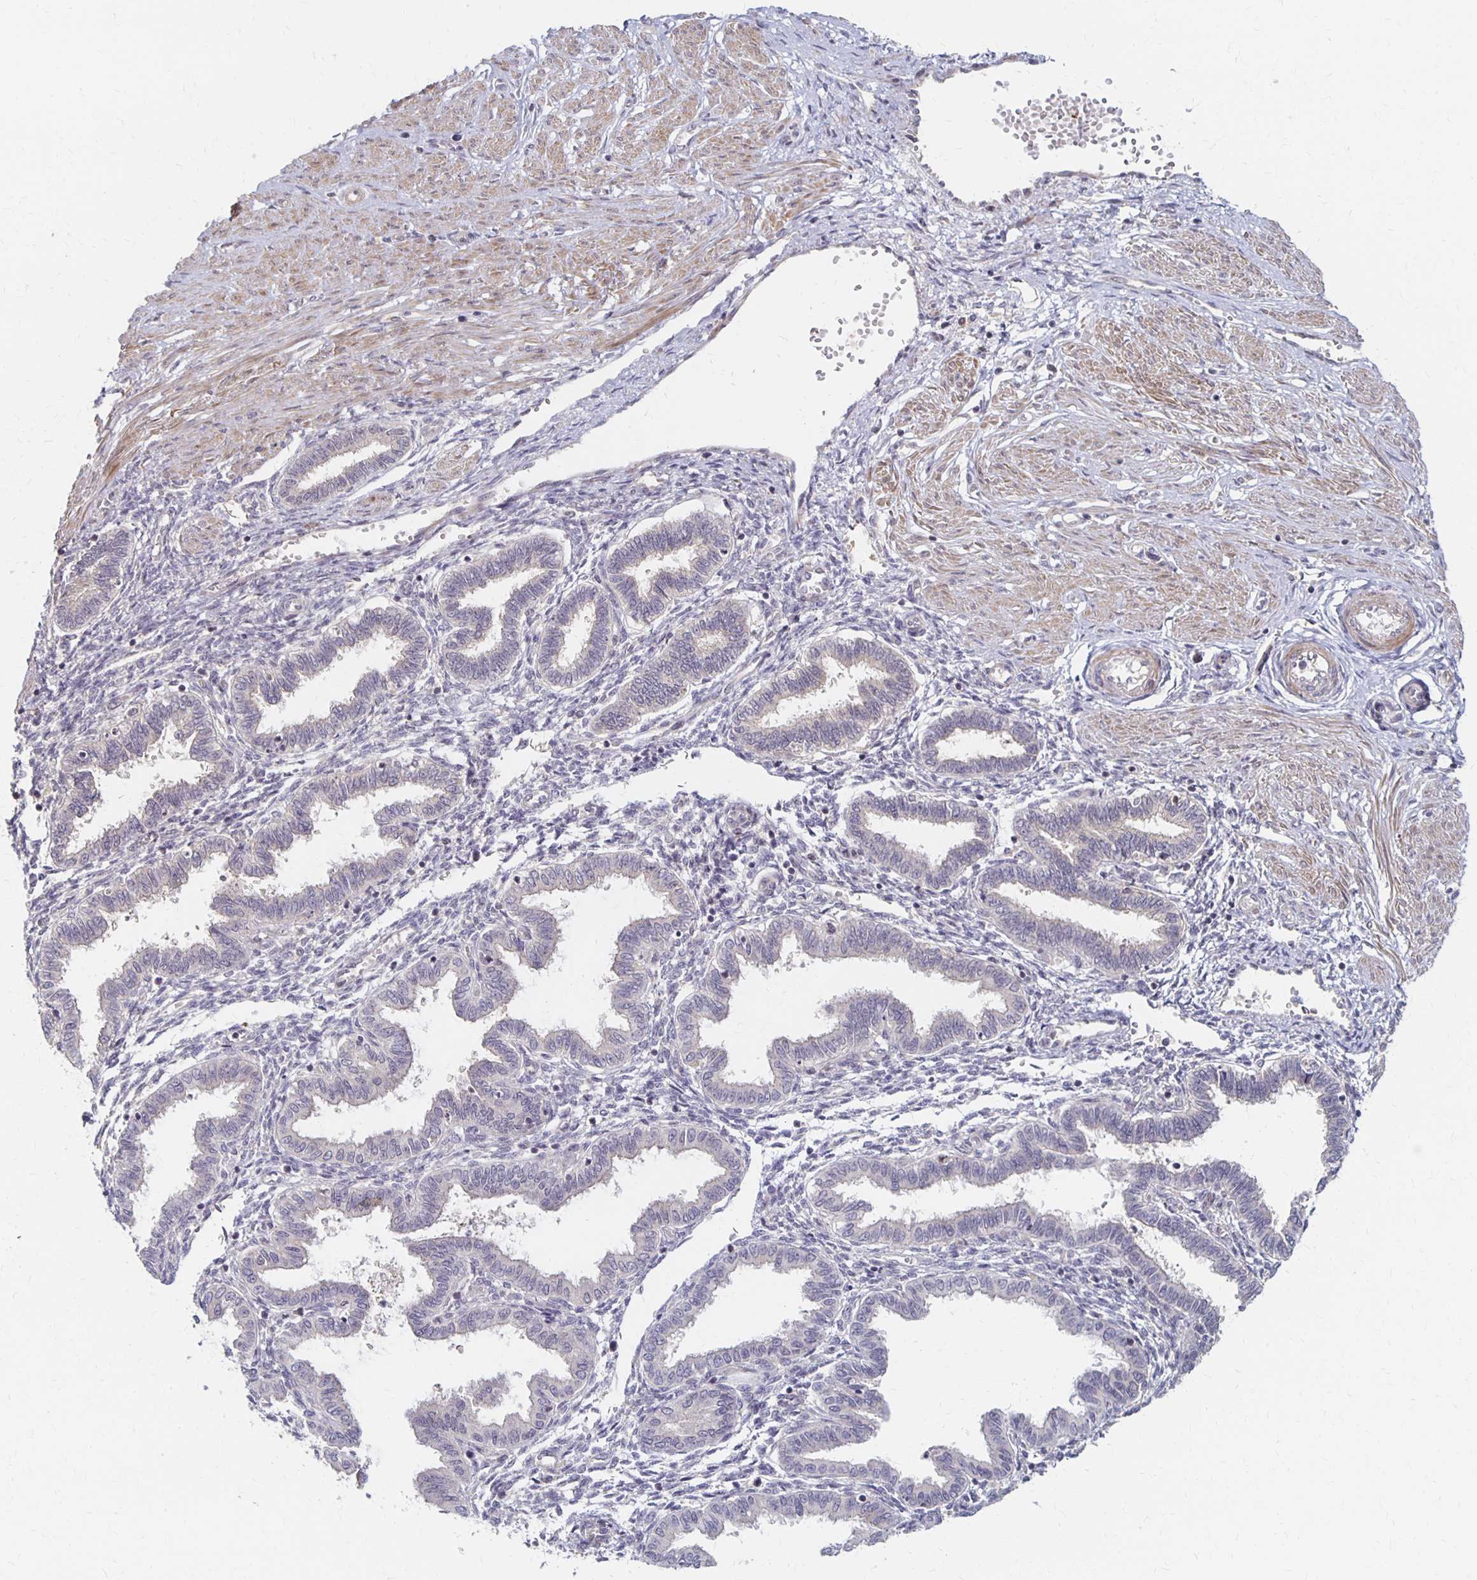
{"staining": {"intensity": "negative", "quantity": "none", "location": "none"}, "tissue": "endometrium", "cell_type": "Cells in endometrial stroma", "image_type": "normal", "snomed": [{"axis": "morphology", "description": "Normal tissue, NOS"}, {"axis": "topography", "description": "Endometrium"}], "caption": "Endometrium stained for a protein using IHC displays no expression cells in endometrial stroma.", "gene": "PRKCB", "patient": {"sex": "female", "age": 33}}